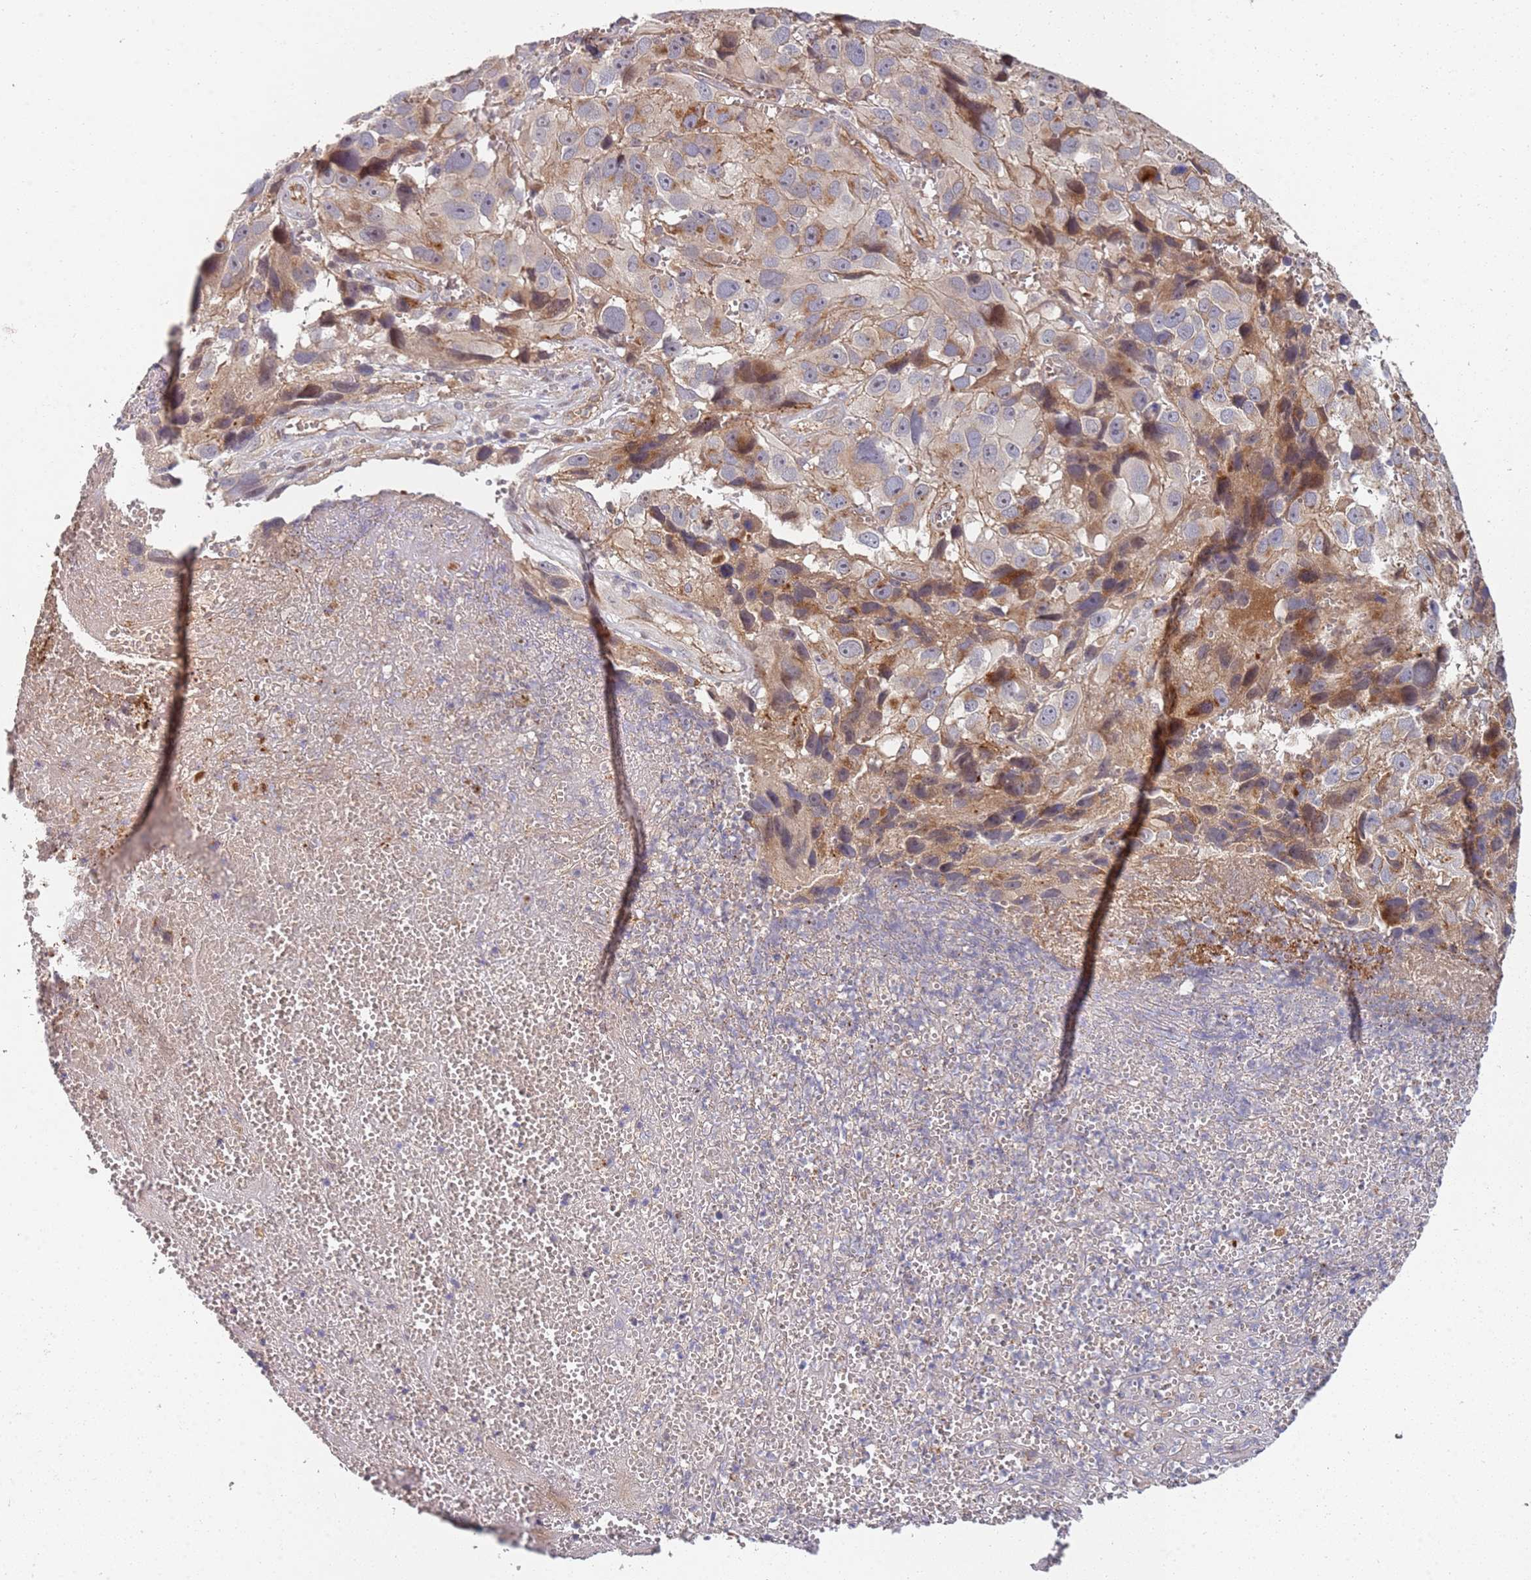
{"staining": {"intensity": "moderate", "quantity": "<25%", "location": "cytoplasmic/membranous"}, "tissue": "melanoma", "cell_type": "Tumor cells", "image_type": "cancer", "snomed": [{"axis": "morphology", "description": "Malignant melanoma, NOS"}, {"axis": "topography", "description": "Skin"}], "caption": "Protein expression analysis of malignant melanoma shows moderate cytoplasmic/membranous positivity in about <25% of tumor cells. The protein of interest is shown in brown color, while the nuclei are stained blue.", "gene": "ABCB6", "patient": {"sex": "male", "age": 84}}